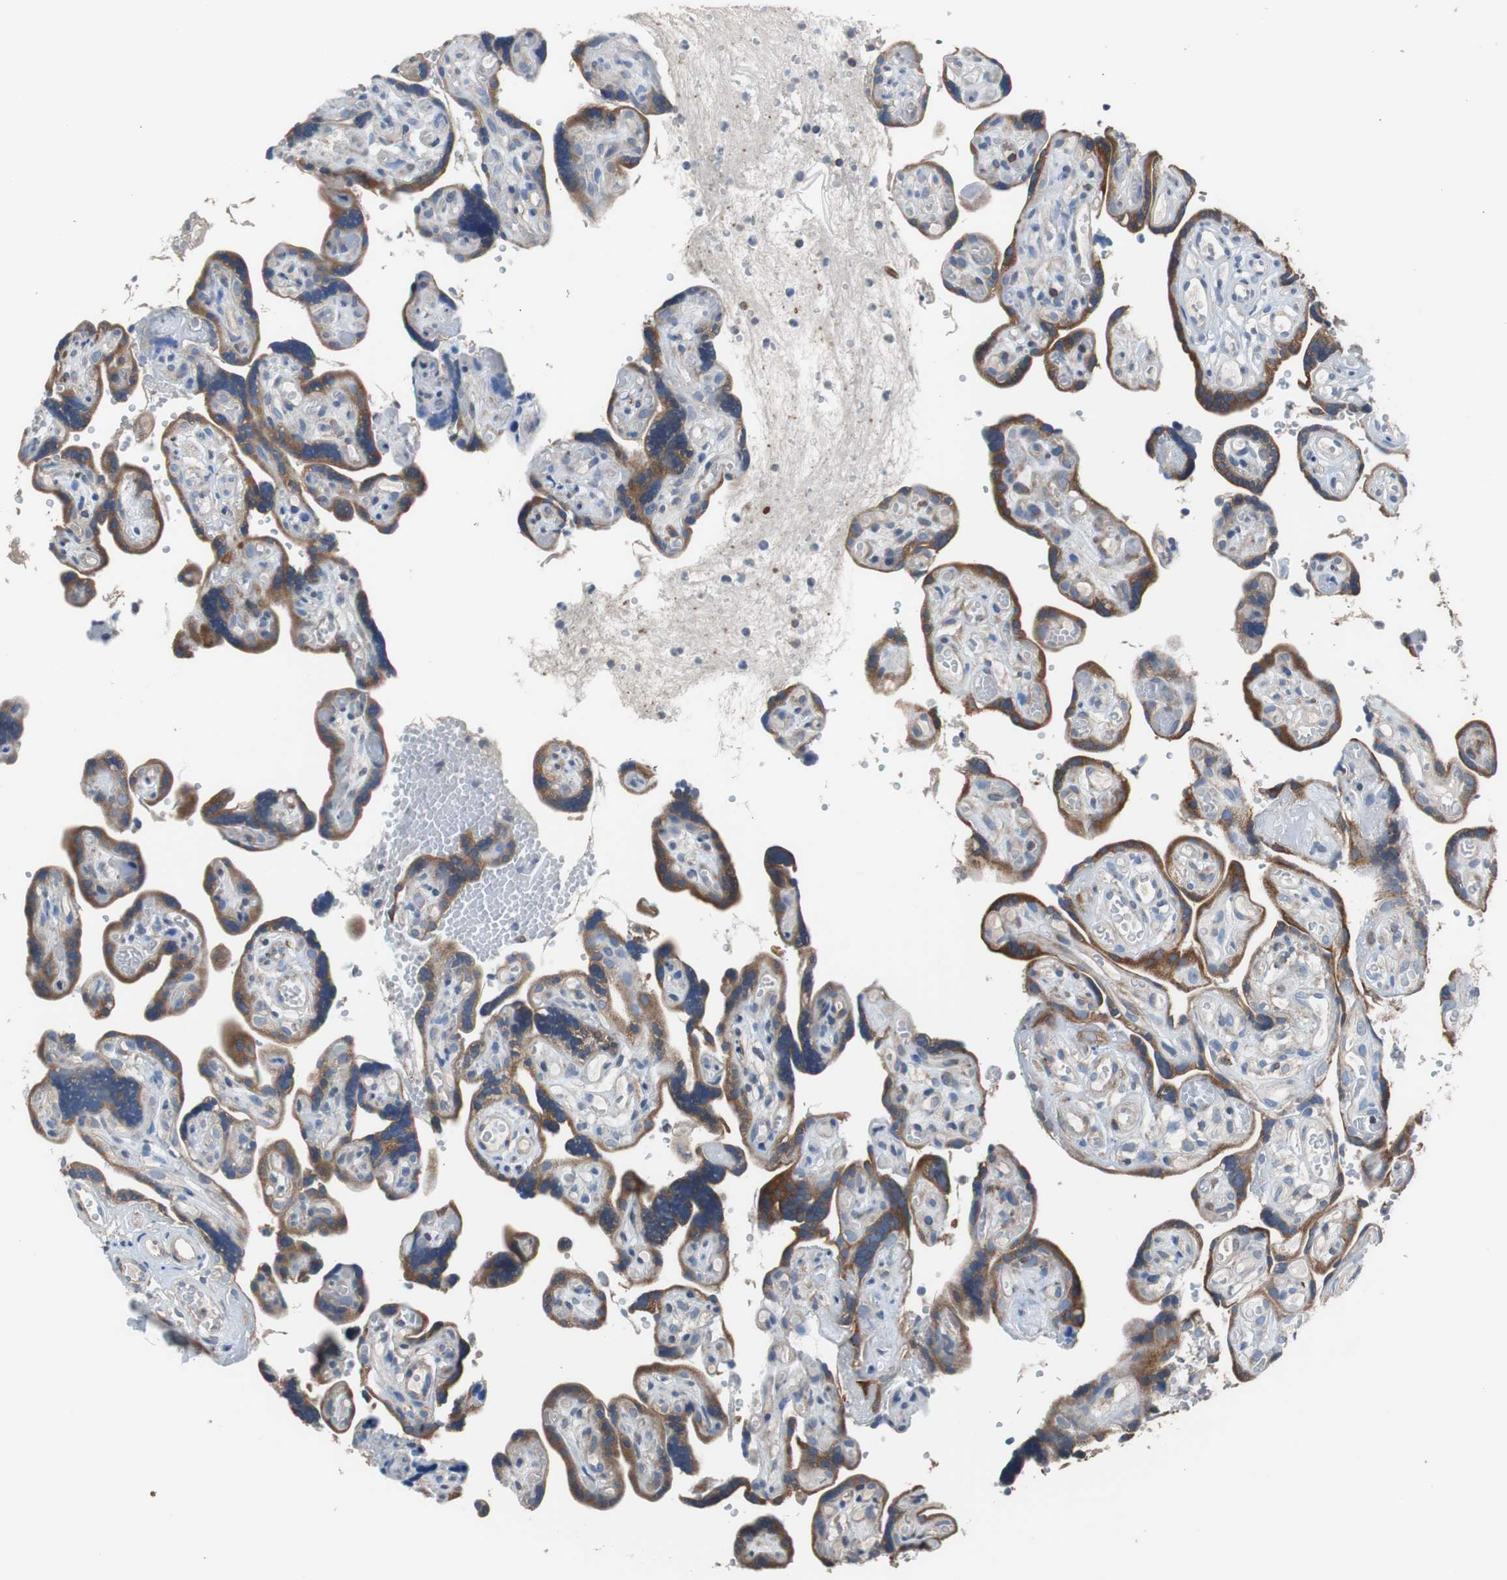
{"staining": {"intensity": "strong", "quantity": "25%-75%", "location": "cytoplasmic/membranous"}, "tissue": "placenta", "cell_type": "Trophoblastic cells", "image_type": "normal", "snomed": [{"axis": "morphology", "description": "Normal tissue, NOS"}, {"axis": "topography", "description": "Placenta"}], "caption": "The immunohistochemical stain highlights strong cytoplasmic/membranous positivity in trophoblastic cells of normal placenta.", "gene": "PBXIP1", "patient": {"sex": "female", "age": 30}}